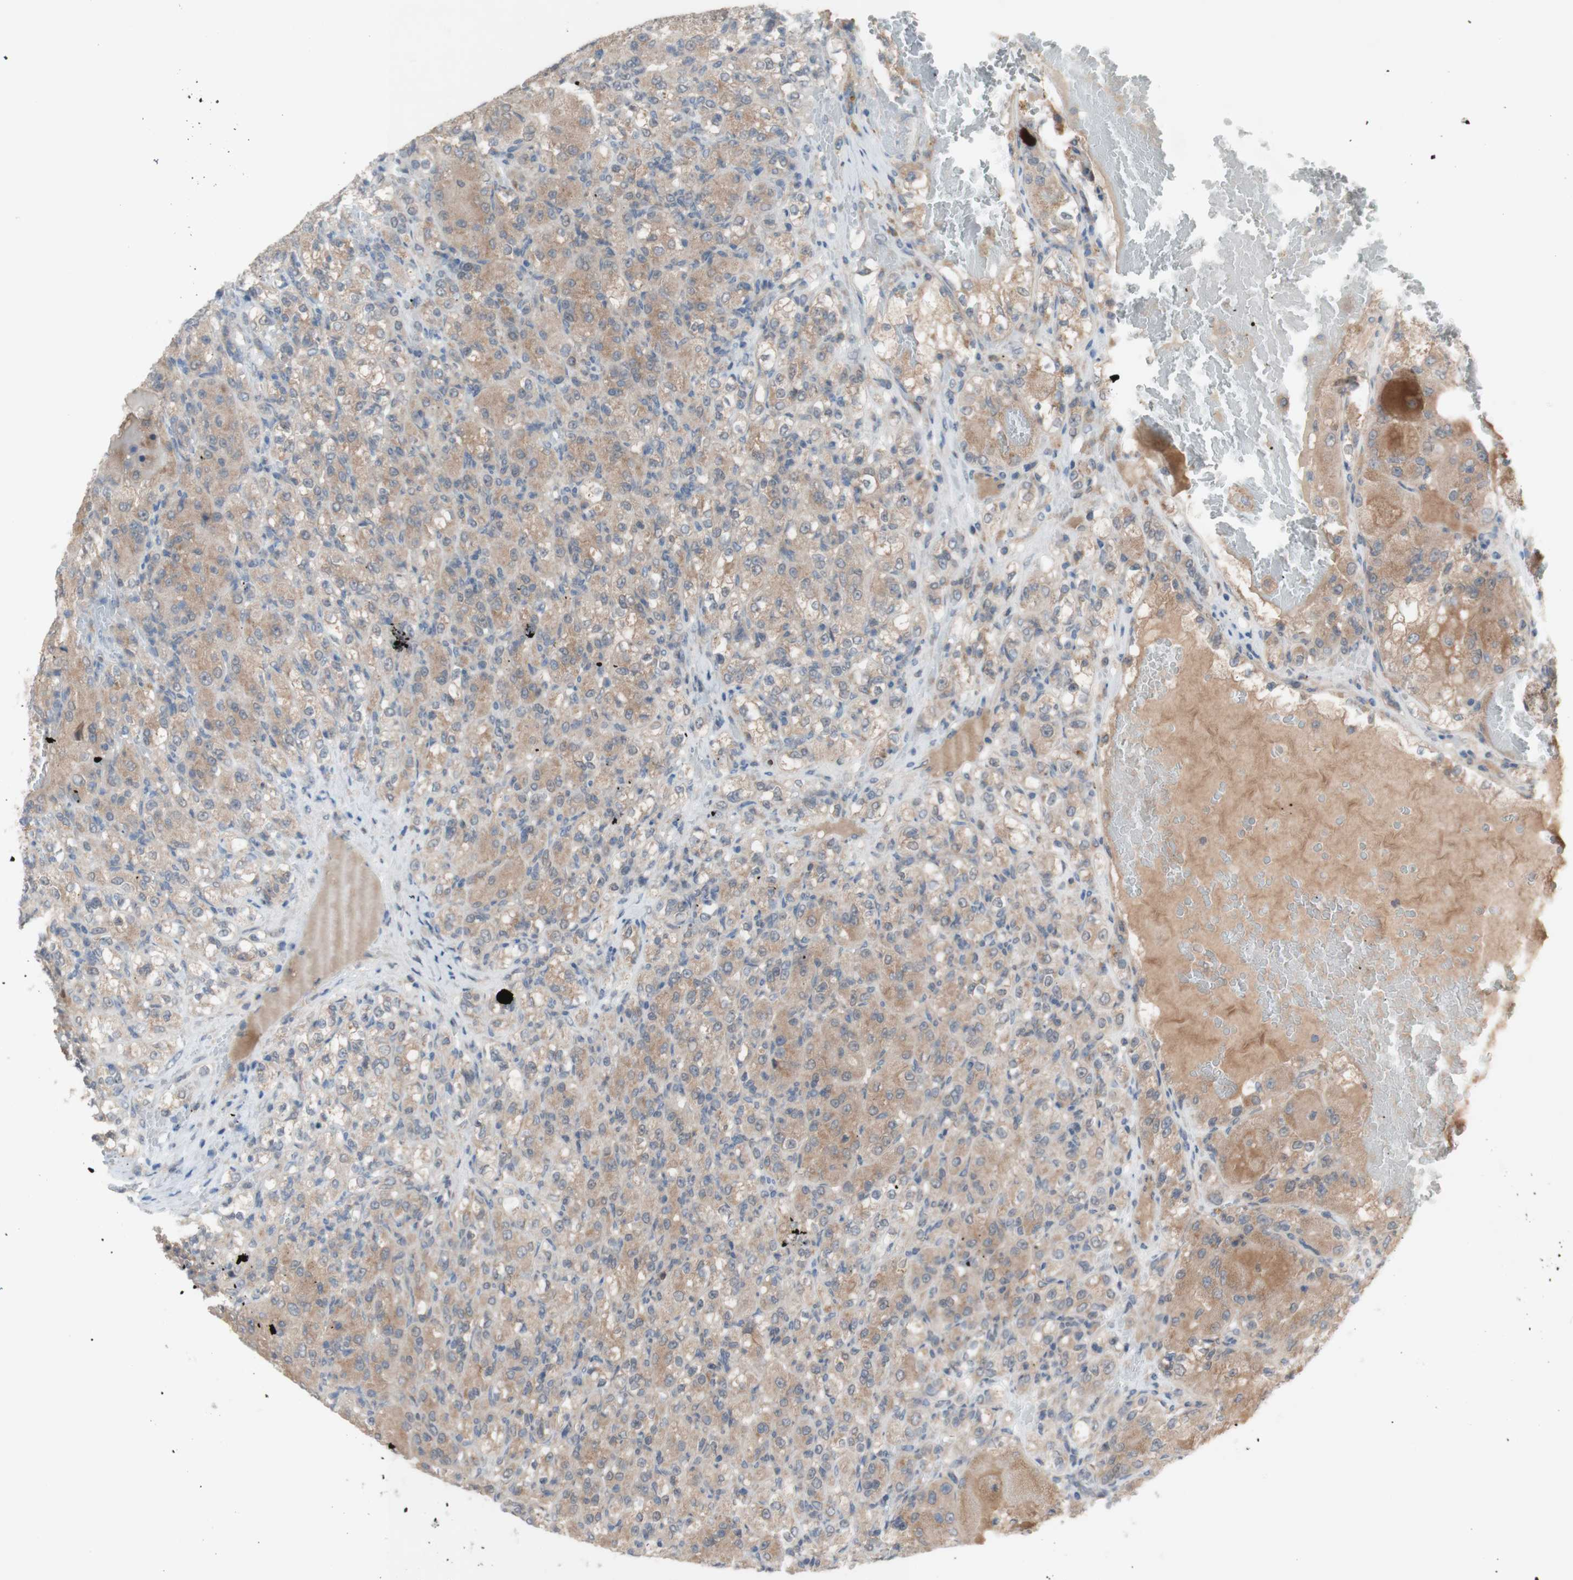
{"staining": {"intensity": "moderate", "quantity": ">75%", "location": "cytoplasmic/membranous"}, "tissue": "renal cancer", "cell_type": "Tumor cells", "image_type": "cancer", "snomed": [{"axis": "morphology", "description": "Adenocarcinoma, NOS"}, {"axis": "topography", "description": "Kidney"}], "caption": "Immunohistochemistry (IHC) micrograph of neoplastic tissue: renal adenocarcinoma stained using immunohistochemistry (IHC) shows medium levels of moderate protein expression localized specifically in the cytoplasmic/membranous of tumor cells, appearing as a cytoplasmic/membranous brown color.", "gene": "PEX2", "patient": {"sex": "male", "age": 61}}